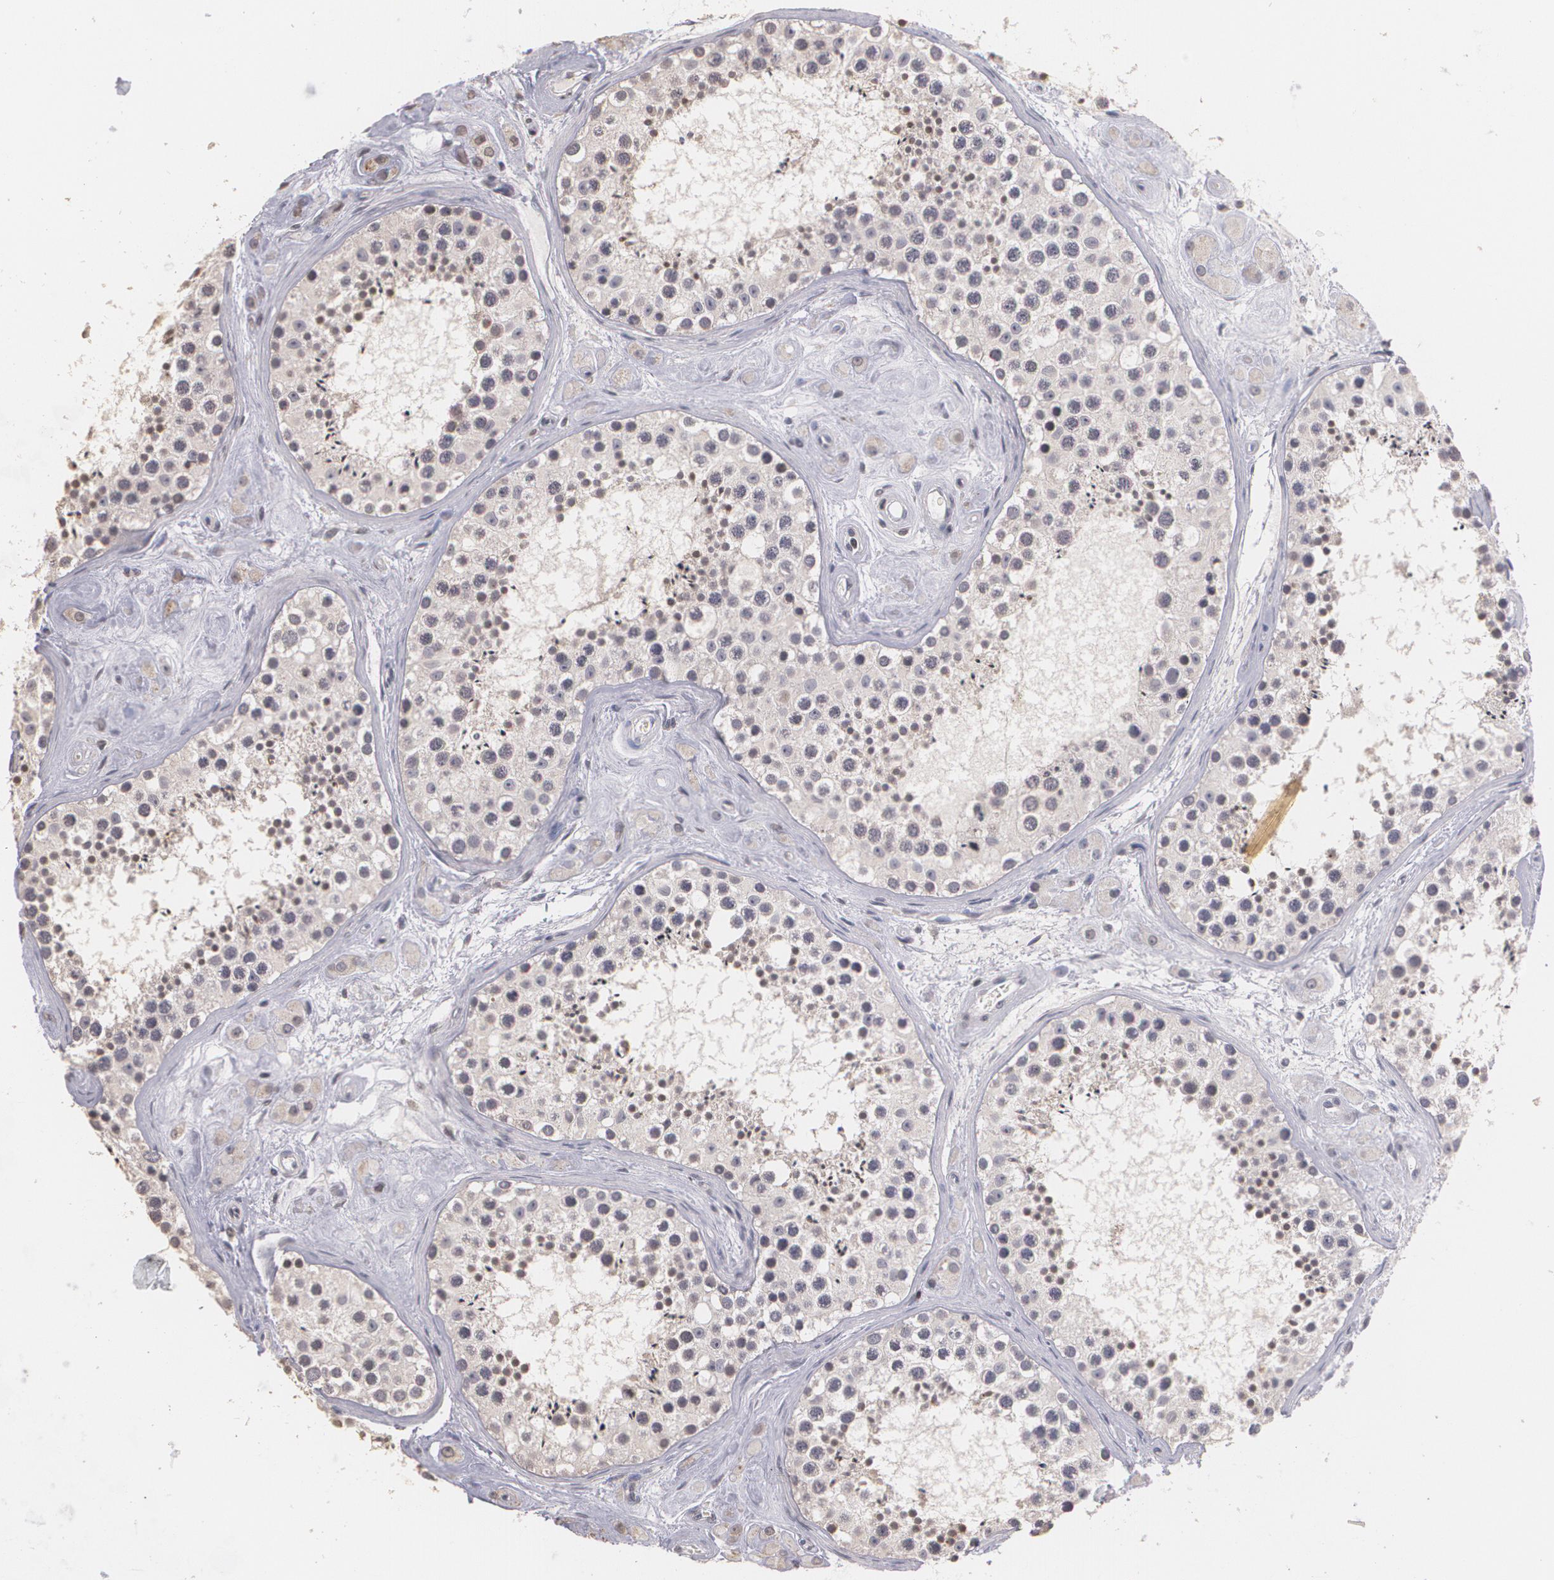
{"staining": {"intensity": "weak", "quantity": "<25%", "location": "nuclear"}, "tissue": "testis", "cell_type": "Cells in seminiferous ducts", "image_type": "normal", "snomed": [{"axis": "morphology", "description": "Normal tissue, NOS"}, {"axis": "topography", "description": "Testis"}], "caption": "Immunohistochemistry histopathology image of normal testis stained for a protein (brown), which demonstrates no expression in cells in seminiferous ducts.", "gene": "THRB", "patient": {"sex": "male", "age": 38}}